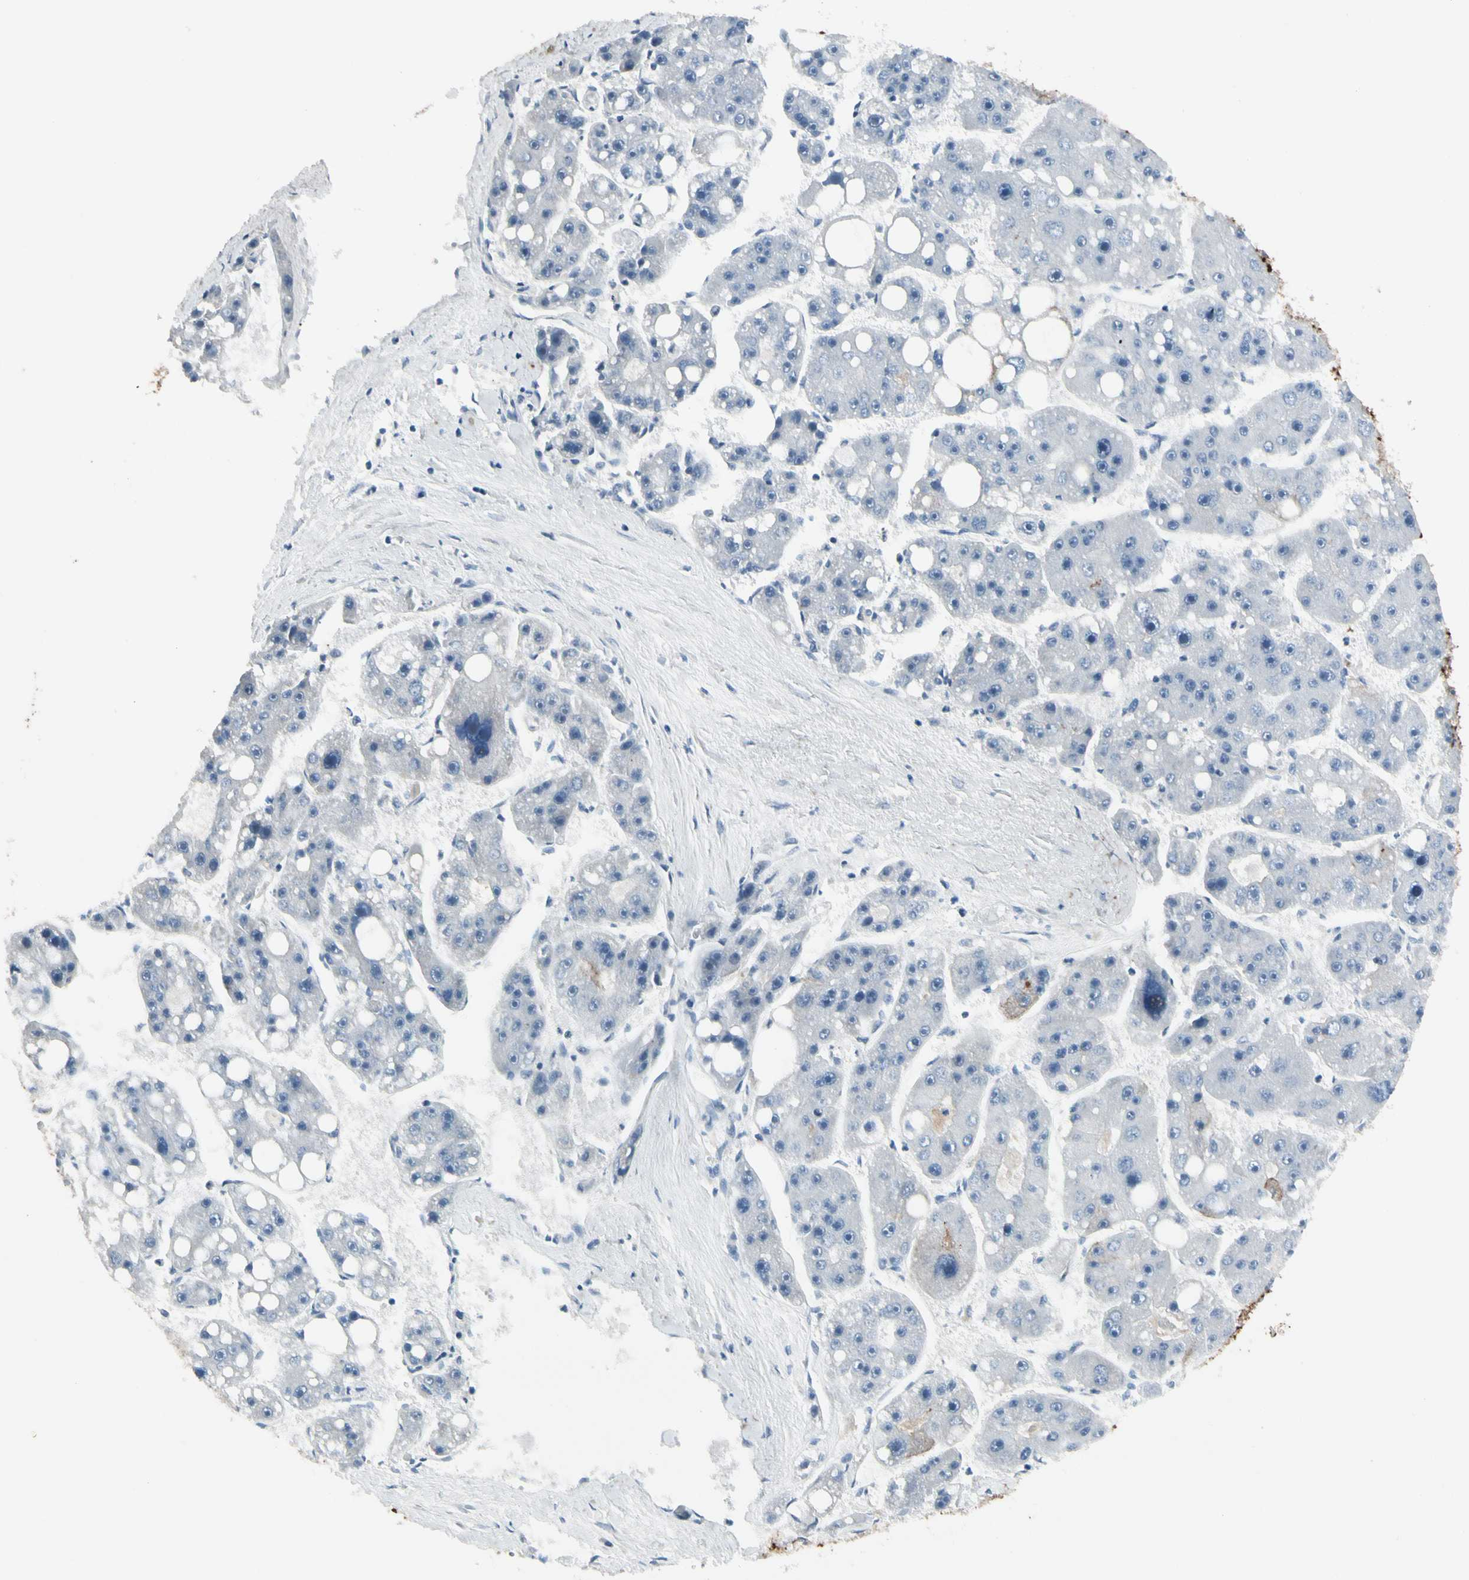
{"staining": {"intensity": "negative", "quantity": "none", "location": "none"}, "tissue": "liver cancer", "cell_type": "Tumor cells", "image_type": "cancer", "snomed": [{"axis": "morphology", "description": "Carcinoma, Hepatocellular, NOS"}, {"axis": "topography", "description": "Liver"}], "caption": "Protein analysis of liver hepatocellular carcinoma displays no significant expression in tumor cells.", "gene": "PIGR", "patient": {"sex": "female", "age": 61}}